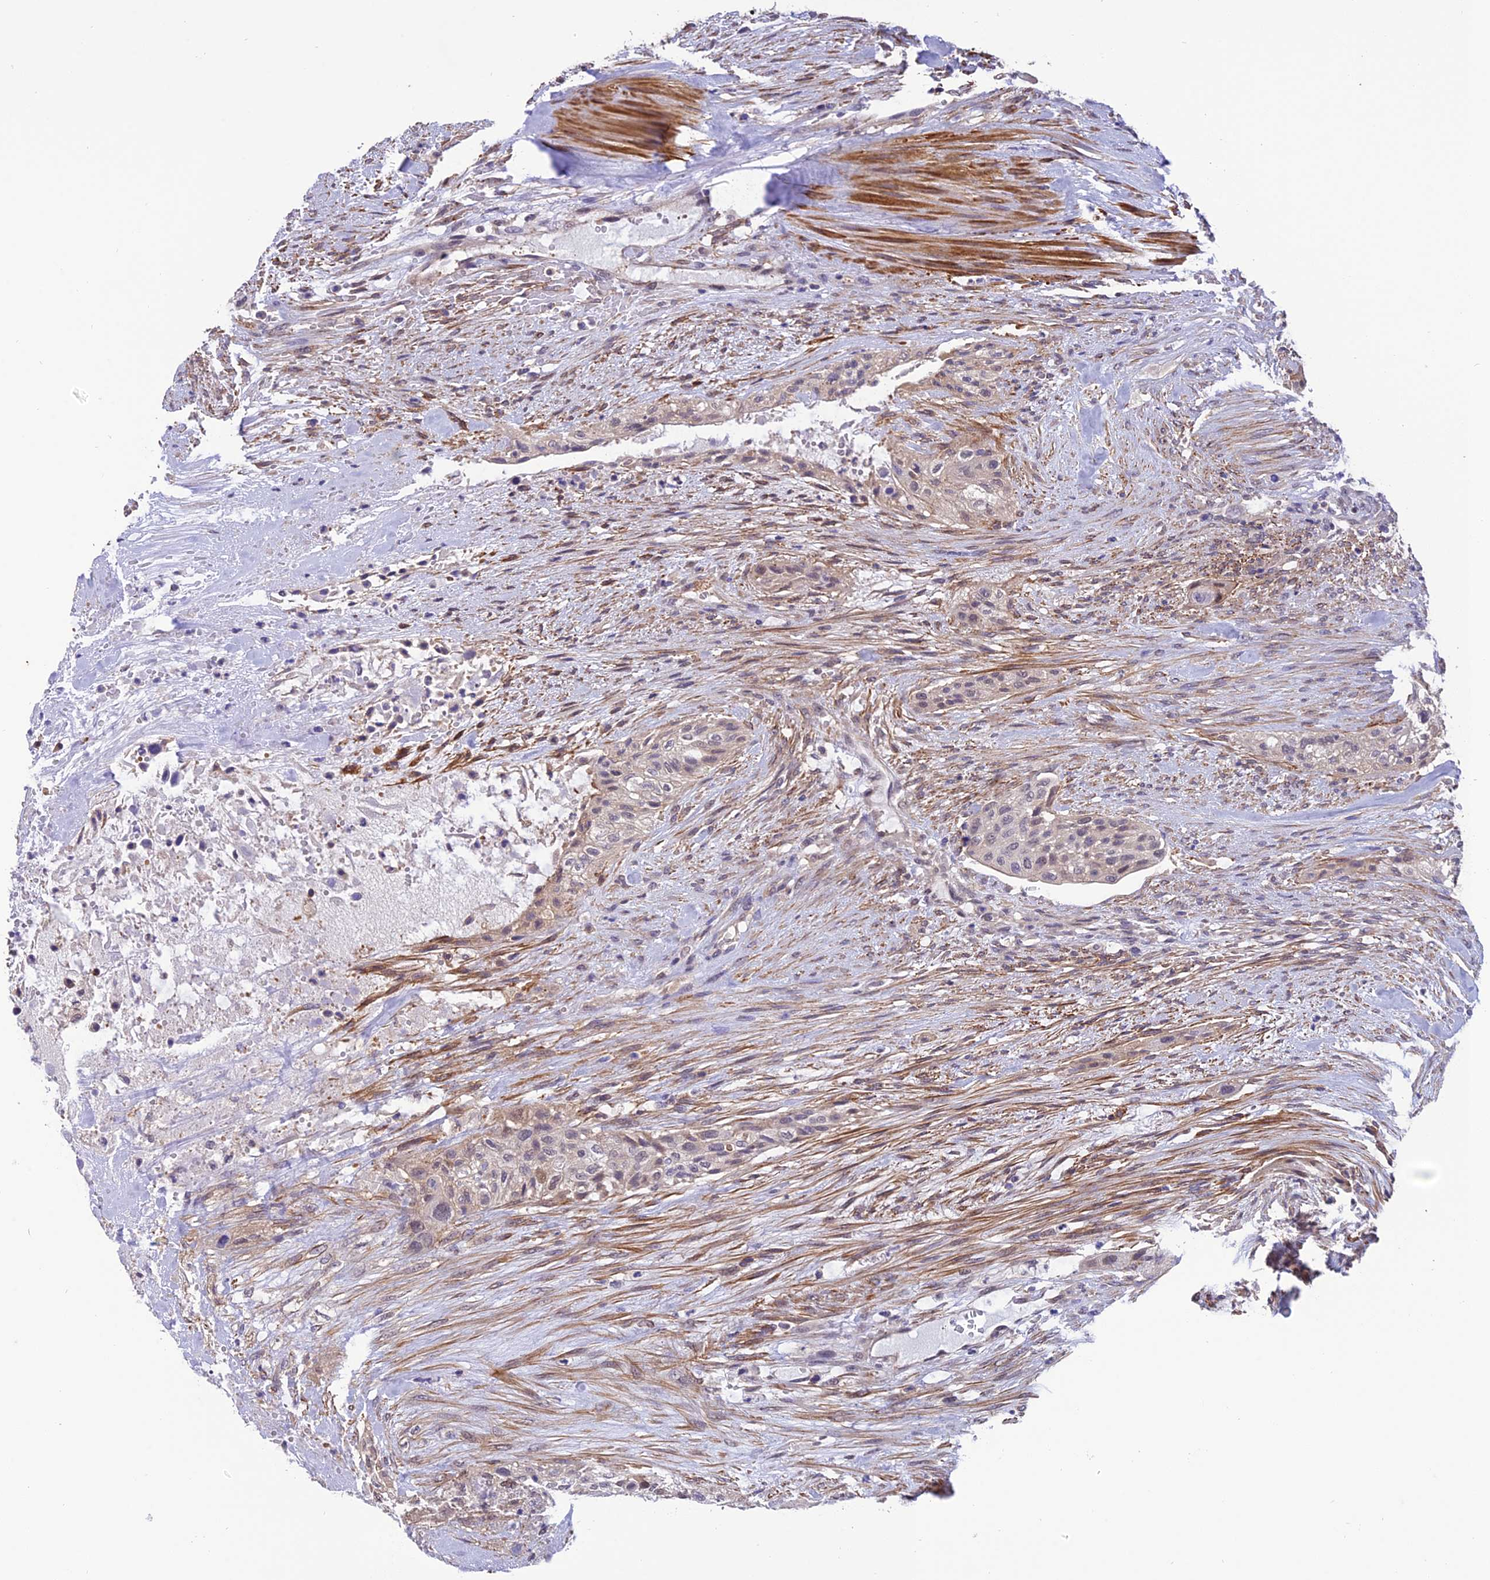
{"staining": {"intensity": "negative", "quantity": "none", "location": "none"}, "tissue": "urothelial cancer", "cell_type": "Tumor cells", "image_type": "cancer", "snomed": [{"axis": "morphology", "description": "Urothelial carcinoma, High grade"}, {"axis": "topography", "description": "Urinary bladder"}], "caption": "DAB immunohistochemical staining of human high-grade urothelial carcinoma displays no significant expression in tumor cells.", "gene": "PSMB3", "patient": {"sex": "male", "age": 35}}